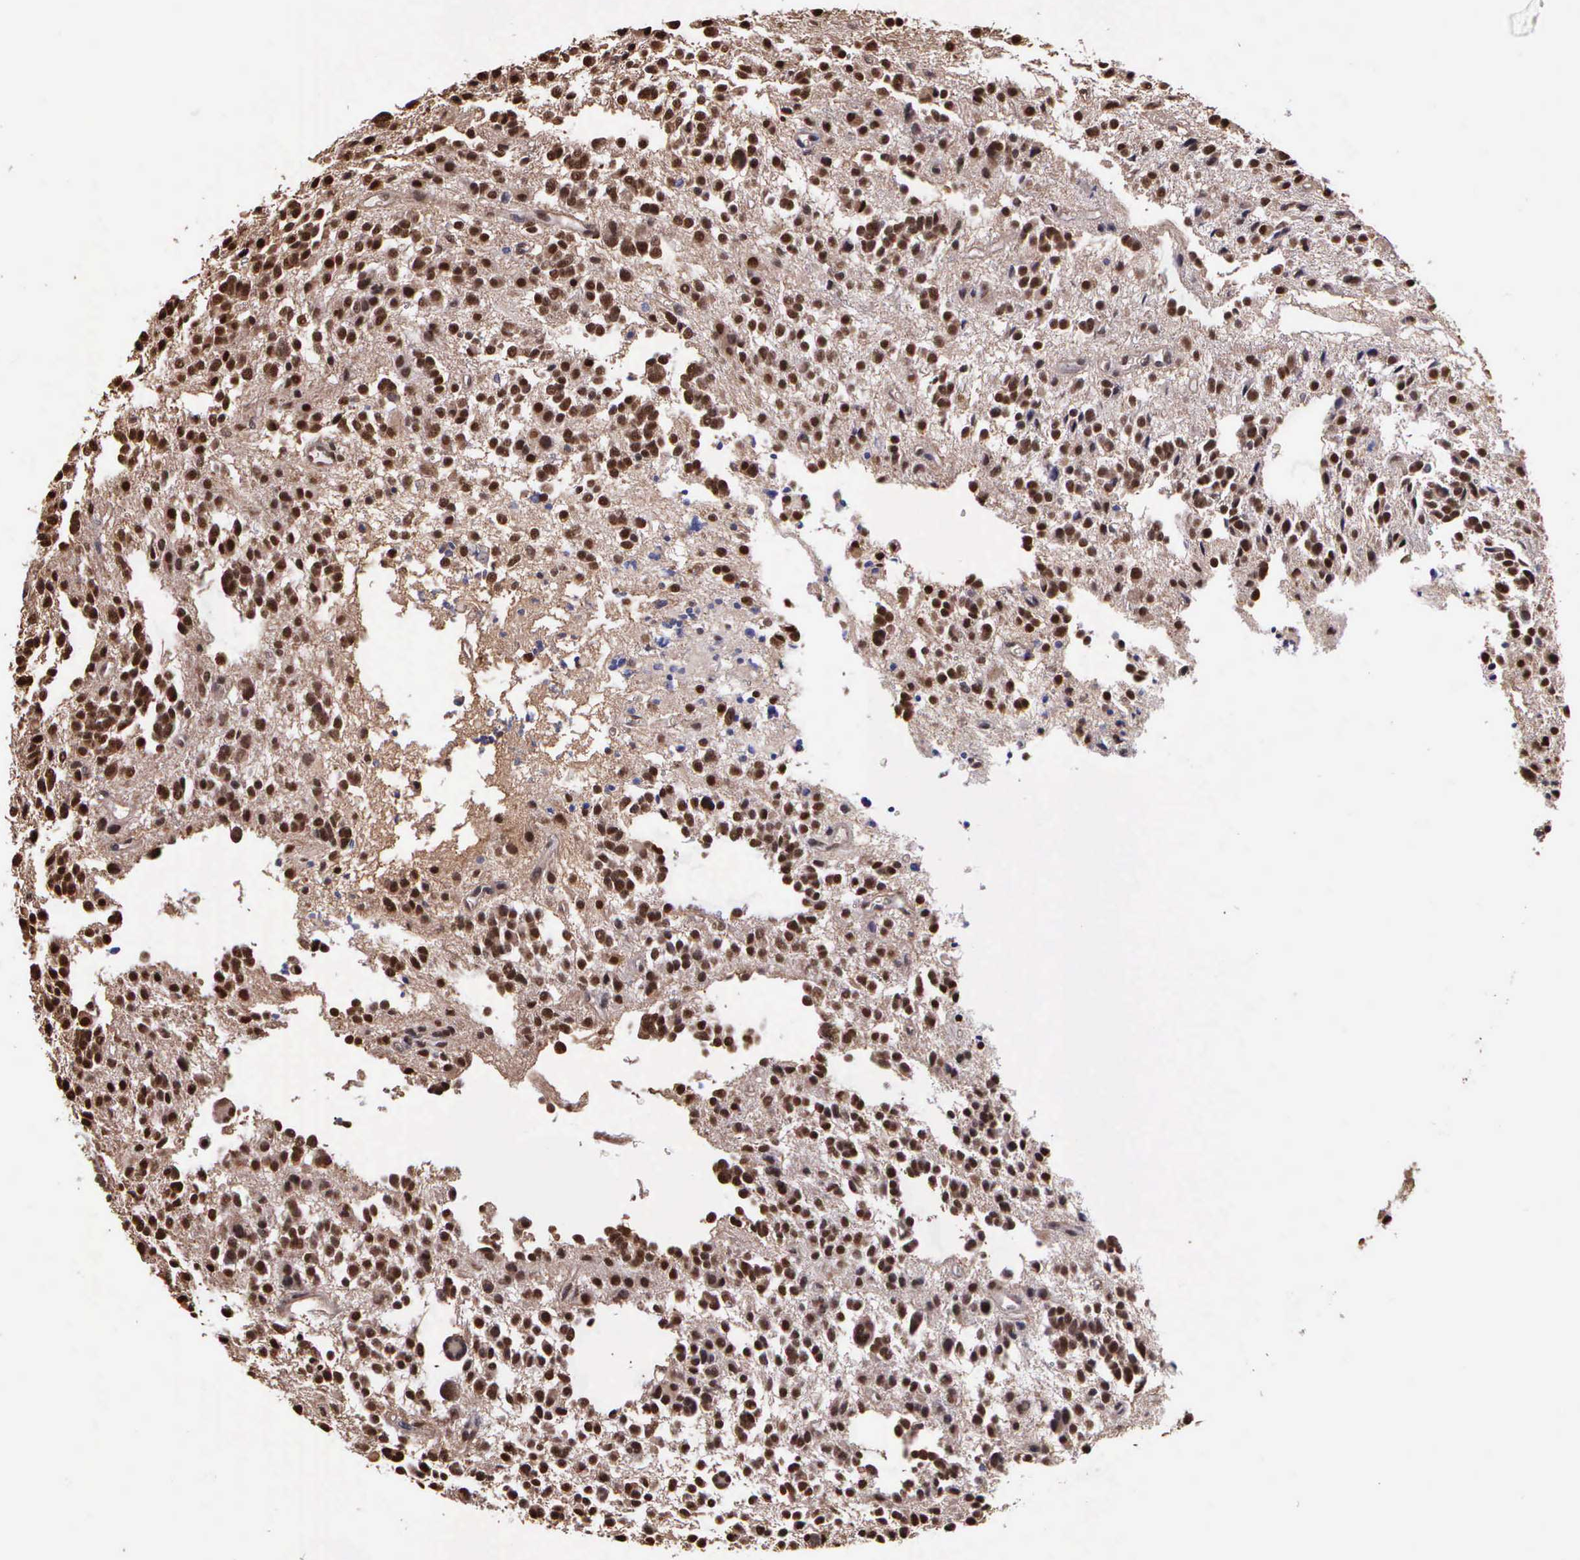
{"staining": {"intensity": "moderate", "quantity": ">75%", "location": "cytoplasmic/membranous,nuclear"}, "tissue": "glioma", "cell_type": "Tumor cells", "image_type": "cancer", "snomed": [{"axis": "morphology", "description": "Glioma, malignant, Low grade"}, {"axis": "topography", "description": "Brain"}], "caption": "Protein expression by immunohistochemistry (IHC) reveals moderate cytoplasmic/membranous and nuclear expression in approximately >75% of tumor cells in glioma.", "gene": "PSMC1", "patient": {"sex": "female", "age": 36}}